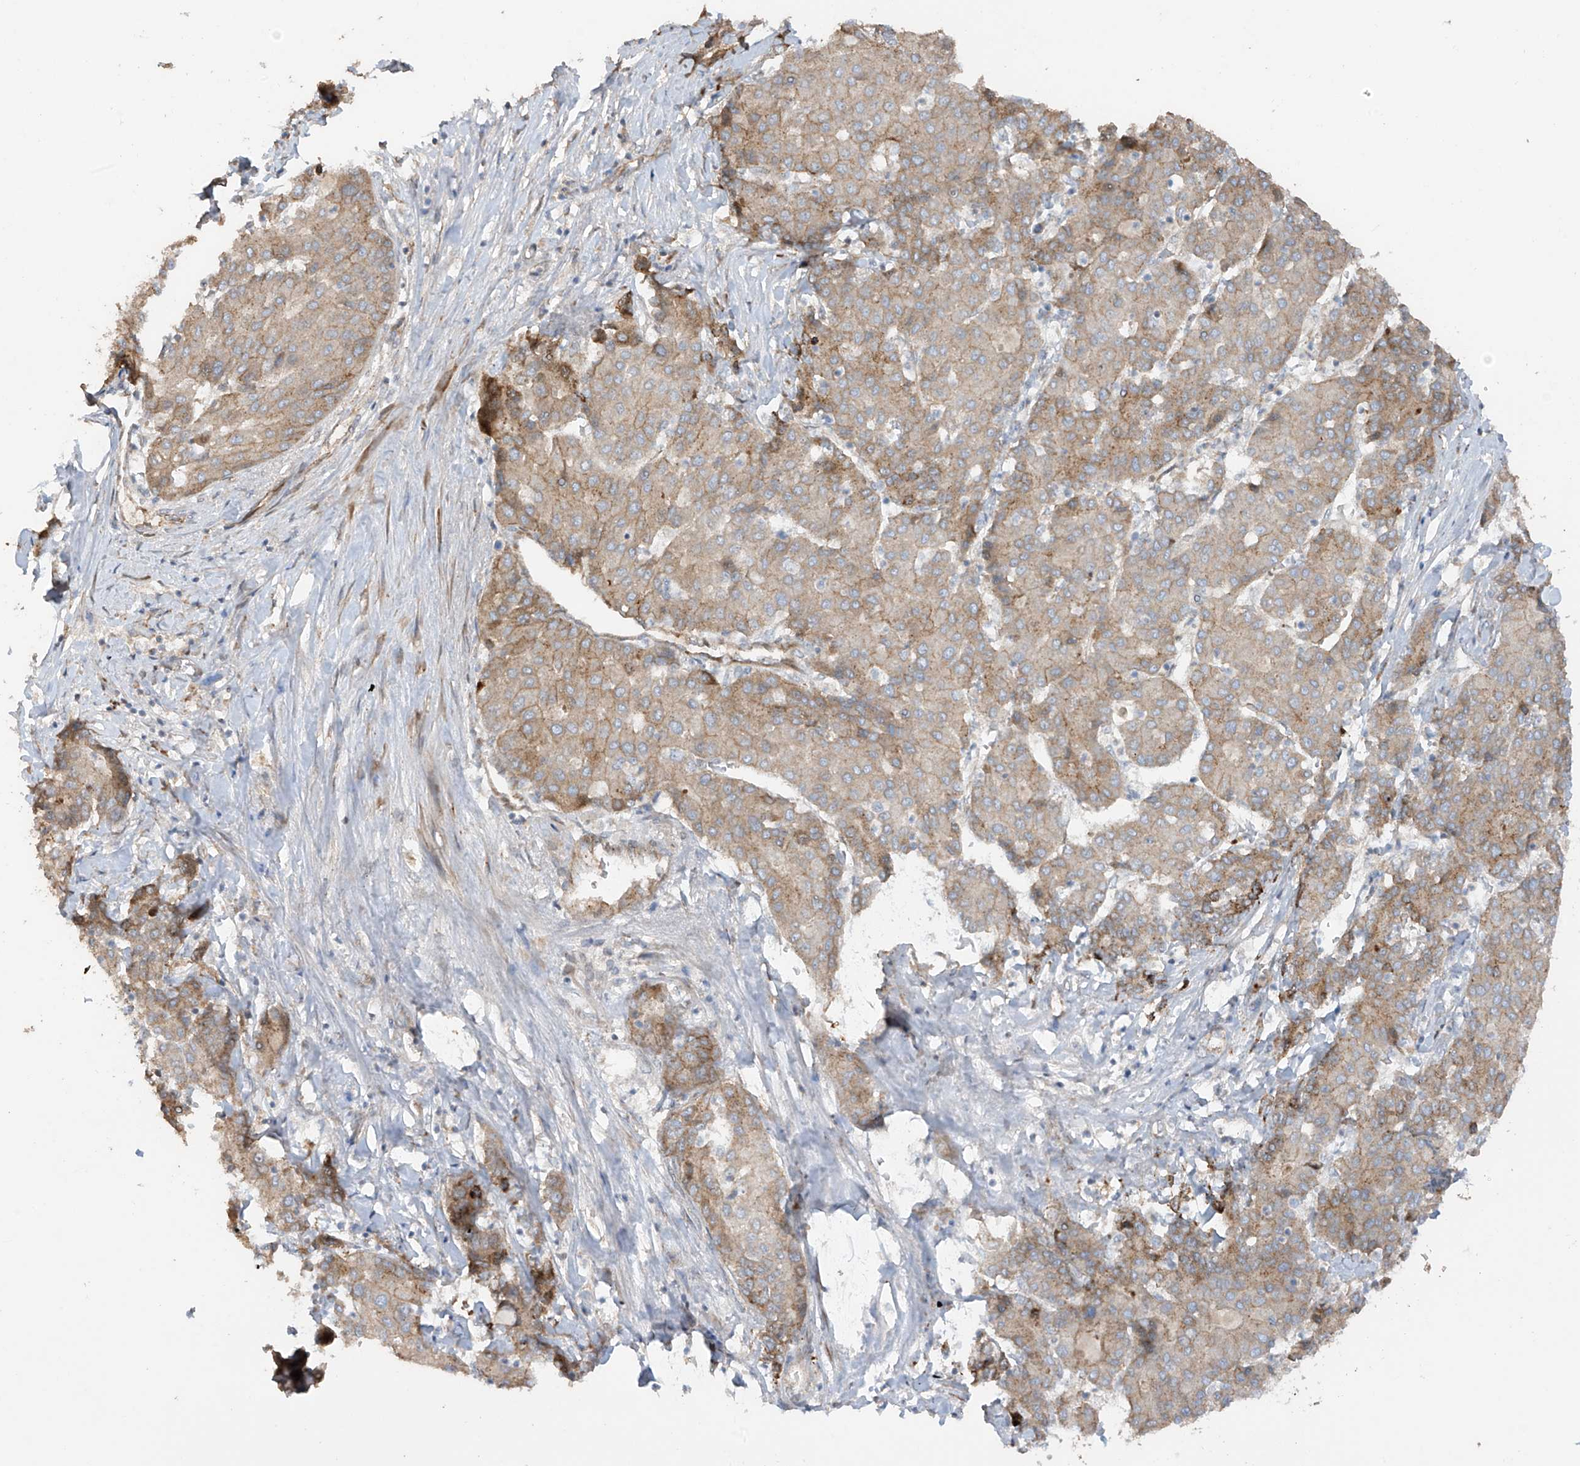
{"staining": {"intensity": "weak", "quantity": "25%-75%", "location": "cytoplasmic/membranous"}, "tissue": "liver cancer", "cell_type": "Tumor cells", "image_type": "cancer", "snomed": [{"axis": "morphology", "description": "Carcinoma, Hepatocellular, NOS"}, {"axis": "topography", "description": "Liver"}], "caption": "Immunohistochemistry (IHC) of human liver cancer exhibits low levels of weak cytoplasmic/membranous staining in about 25%-75% of tumor cells.", "gene": "ABTB1", "patient": {"sex": "male", "age": 65}}